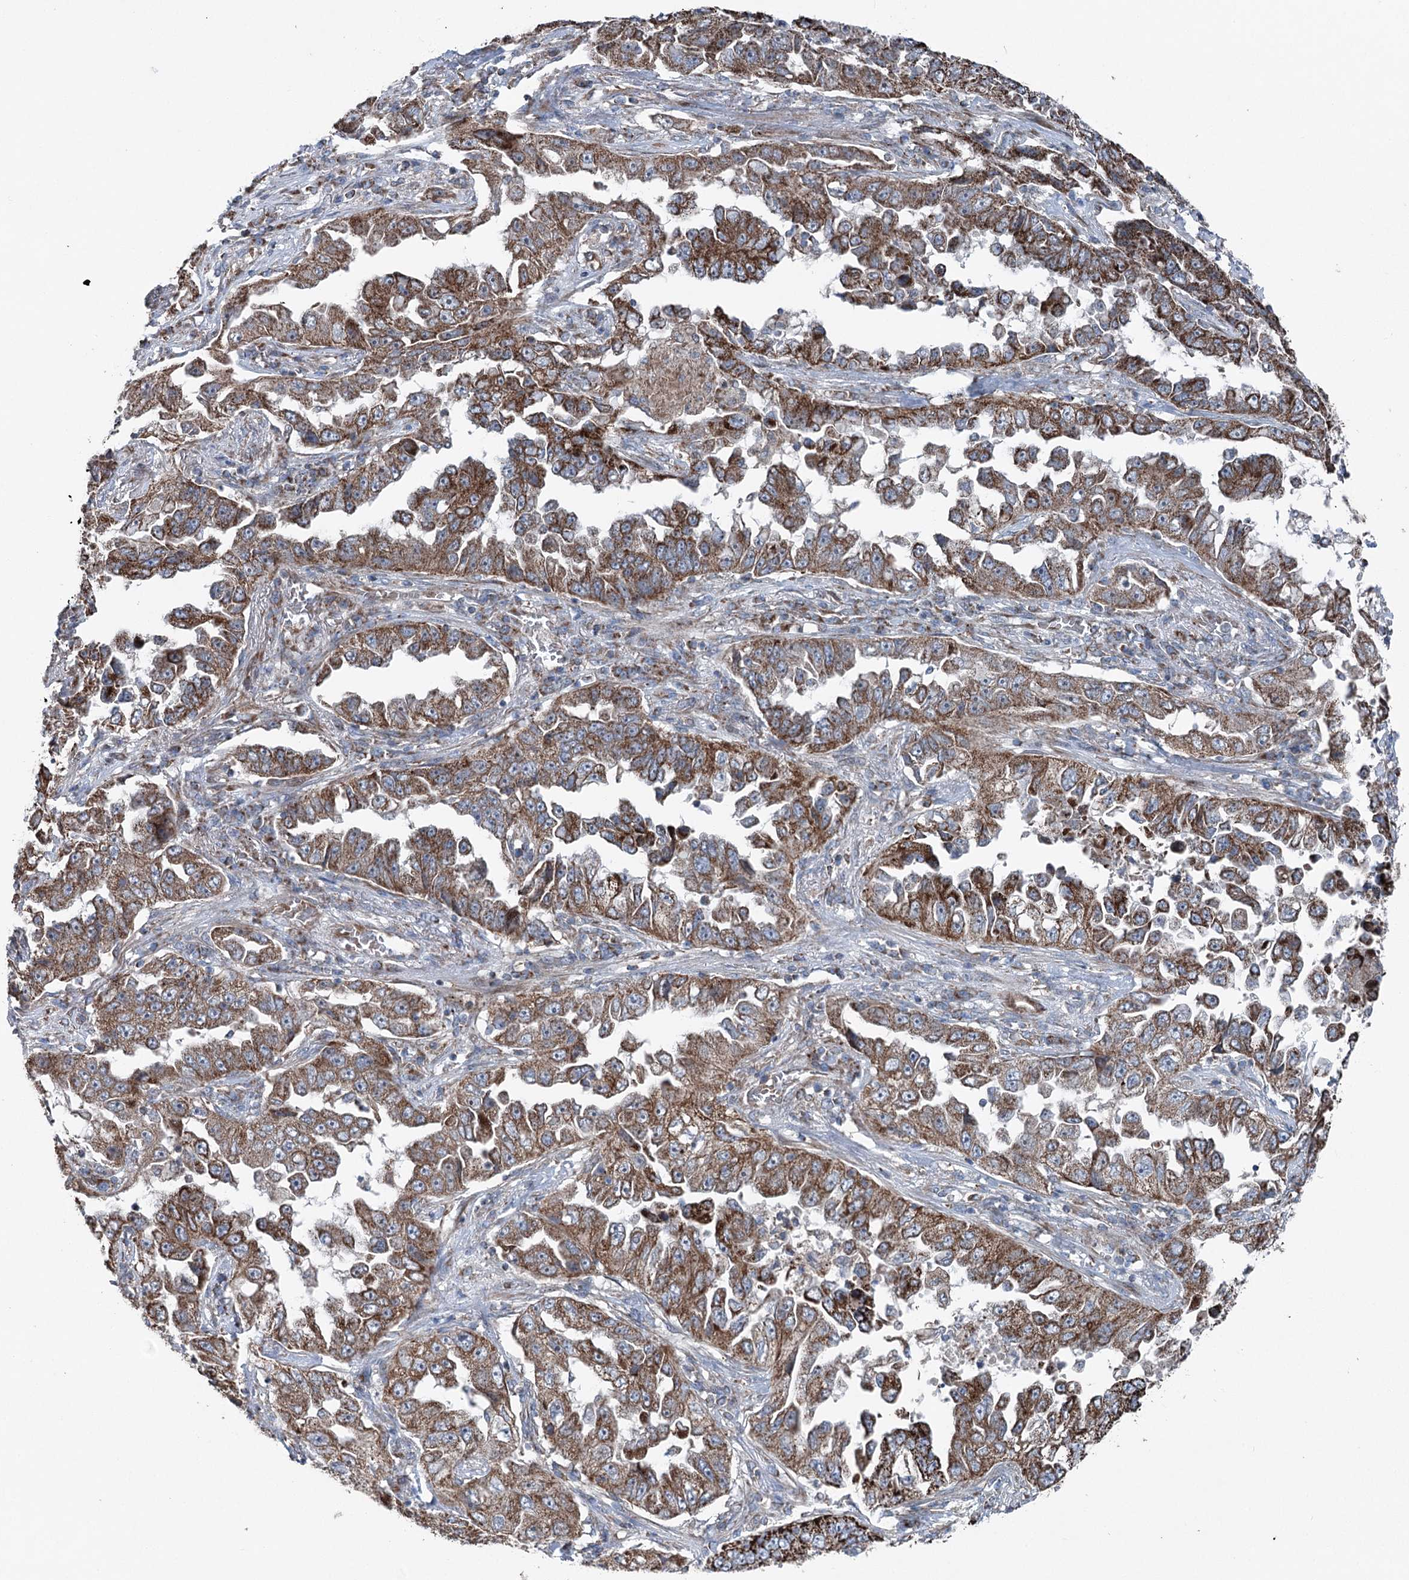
{"staining": {"intensity": "strong", "quantity": ">75%", "location": "cytoplasmic/membranous"}, "tissue": "lung cancer", "cell_type": "Tumor cells", "image_type": "cancer", "snomed": [{"axis": "morphology", "description": "Adenocarcinoma, NOS"}, {"axis": "topography", "description": "Lung"}], "caption": "This is an image of immunohistochemistry (IHC) staining of adenocarcinoma (lung), which shows strong positivity in the cytoplasmic/membranous of tumor cells.", "gene": "UCN3", "patient": {"sex": "female", "age": 51}}